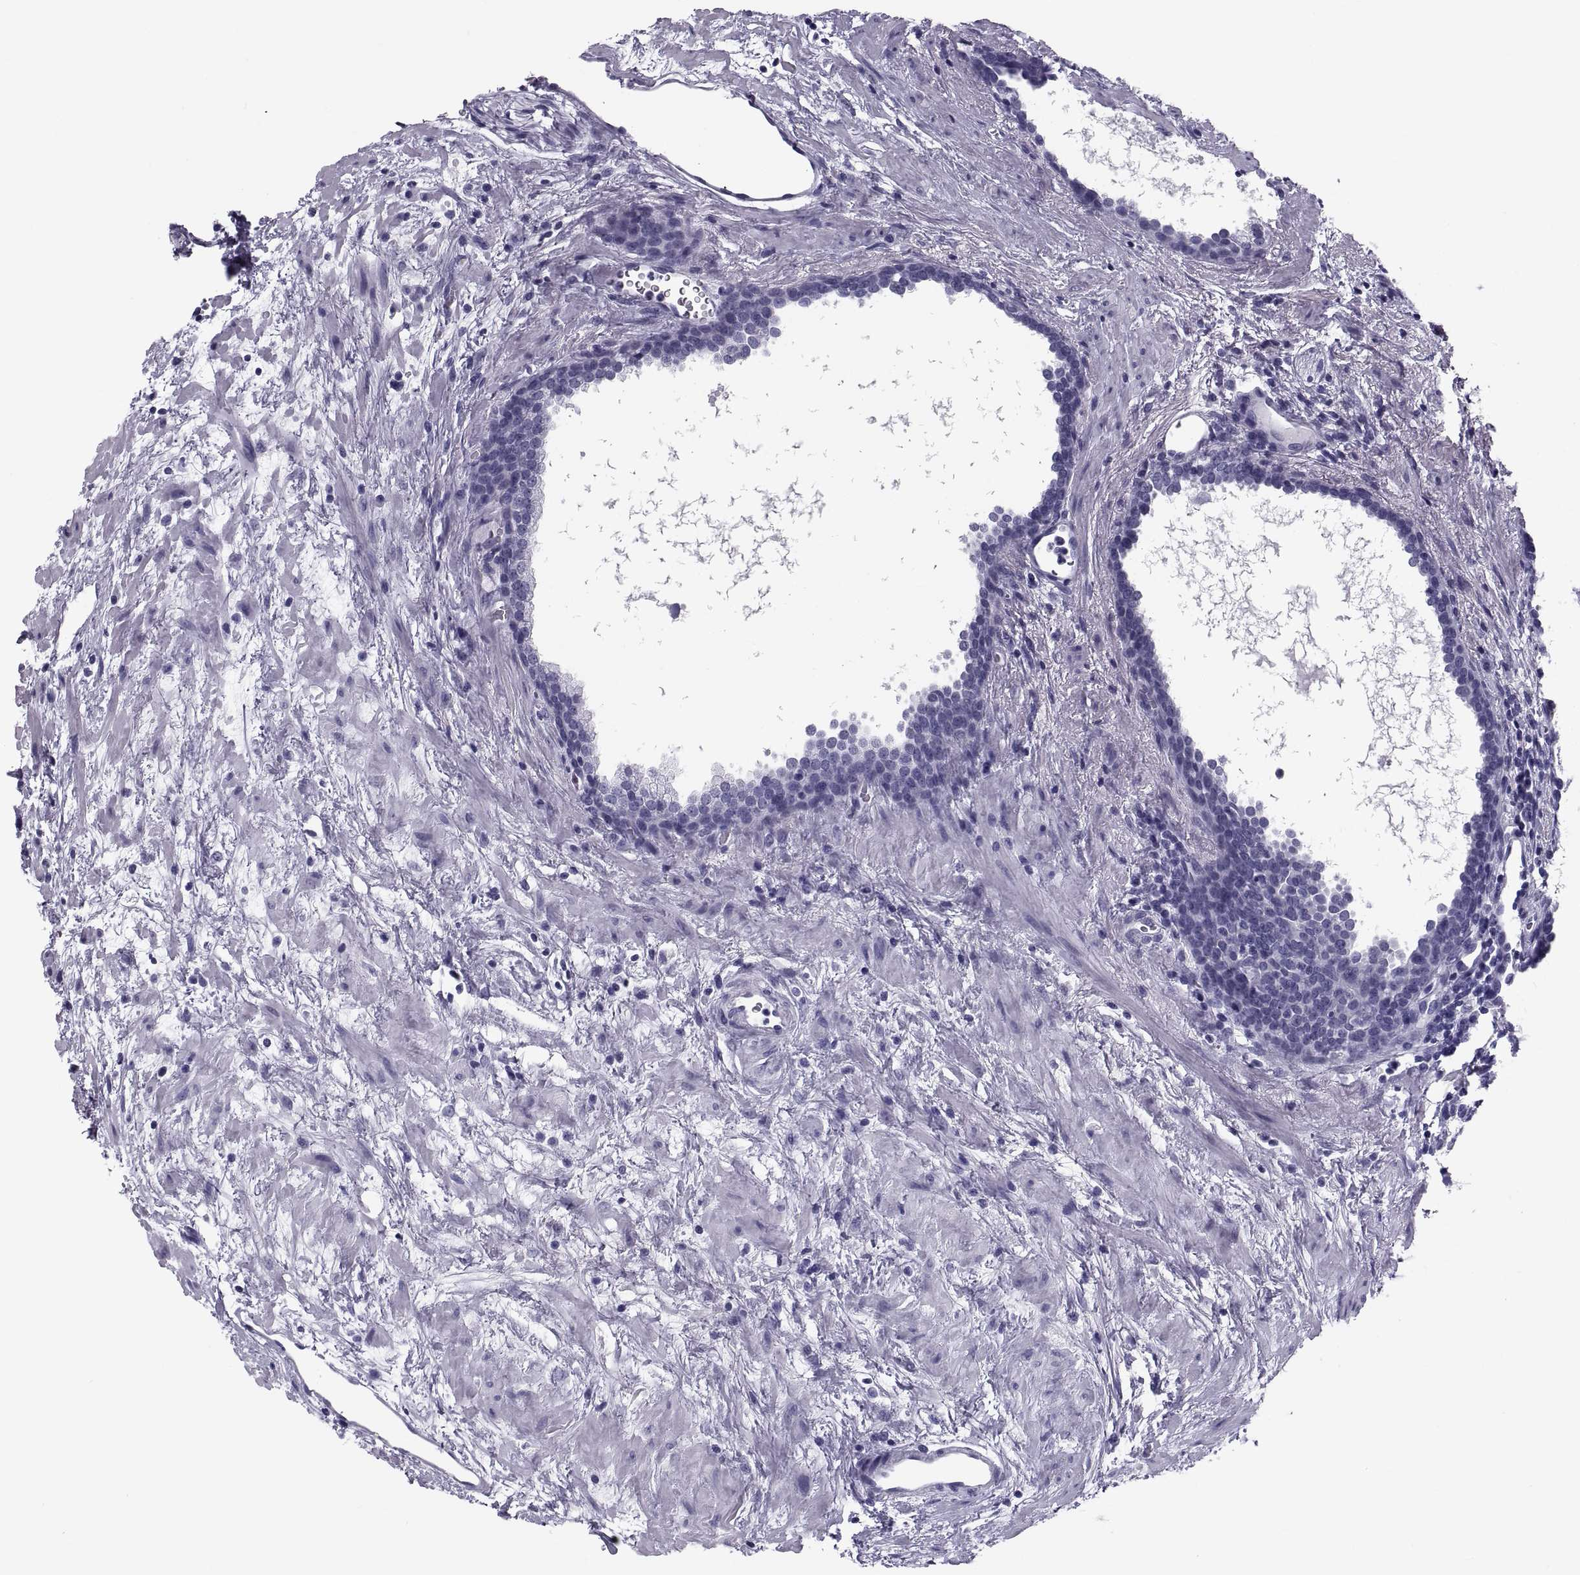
{"staining": {"intensity": "negative", "quantity": "none", "location": "none"}, "tissue": "prostate cancer", "cell_type": "Tumor cells", "image_type": "cancer", "snomed": [{"axis": "morphology", "description": "Adenocarcinoma, NOS"}, {"axis": "topography", "description": "Prostate and seminal vesicle, NOS"}], "caption": "Tumor cells show no significant expression in prostate cancer.", "gene": "CRISP1", "patient": {"sex": "male", "age": 63}}